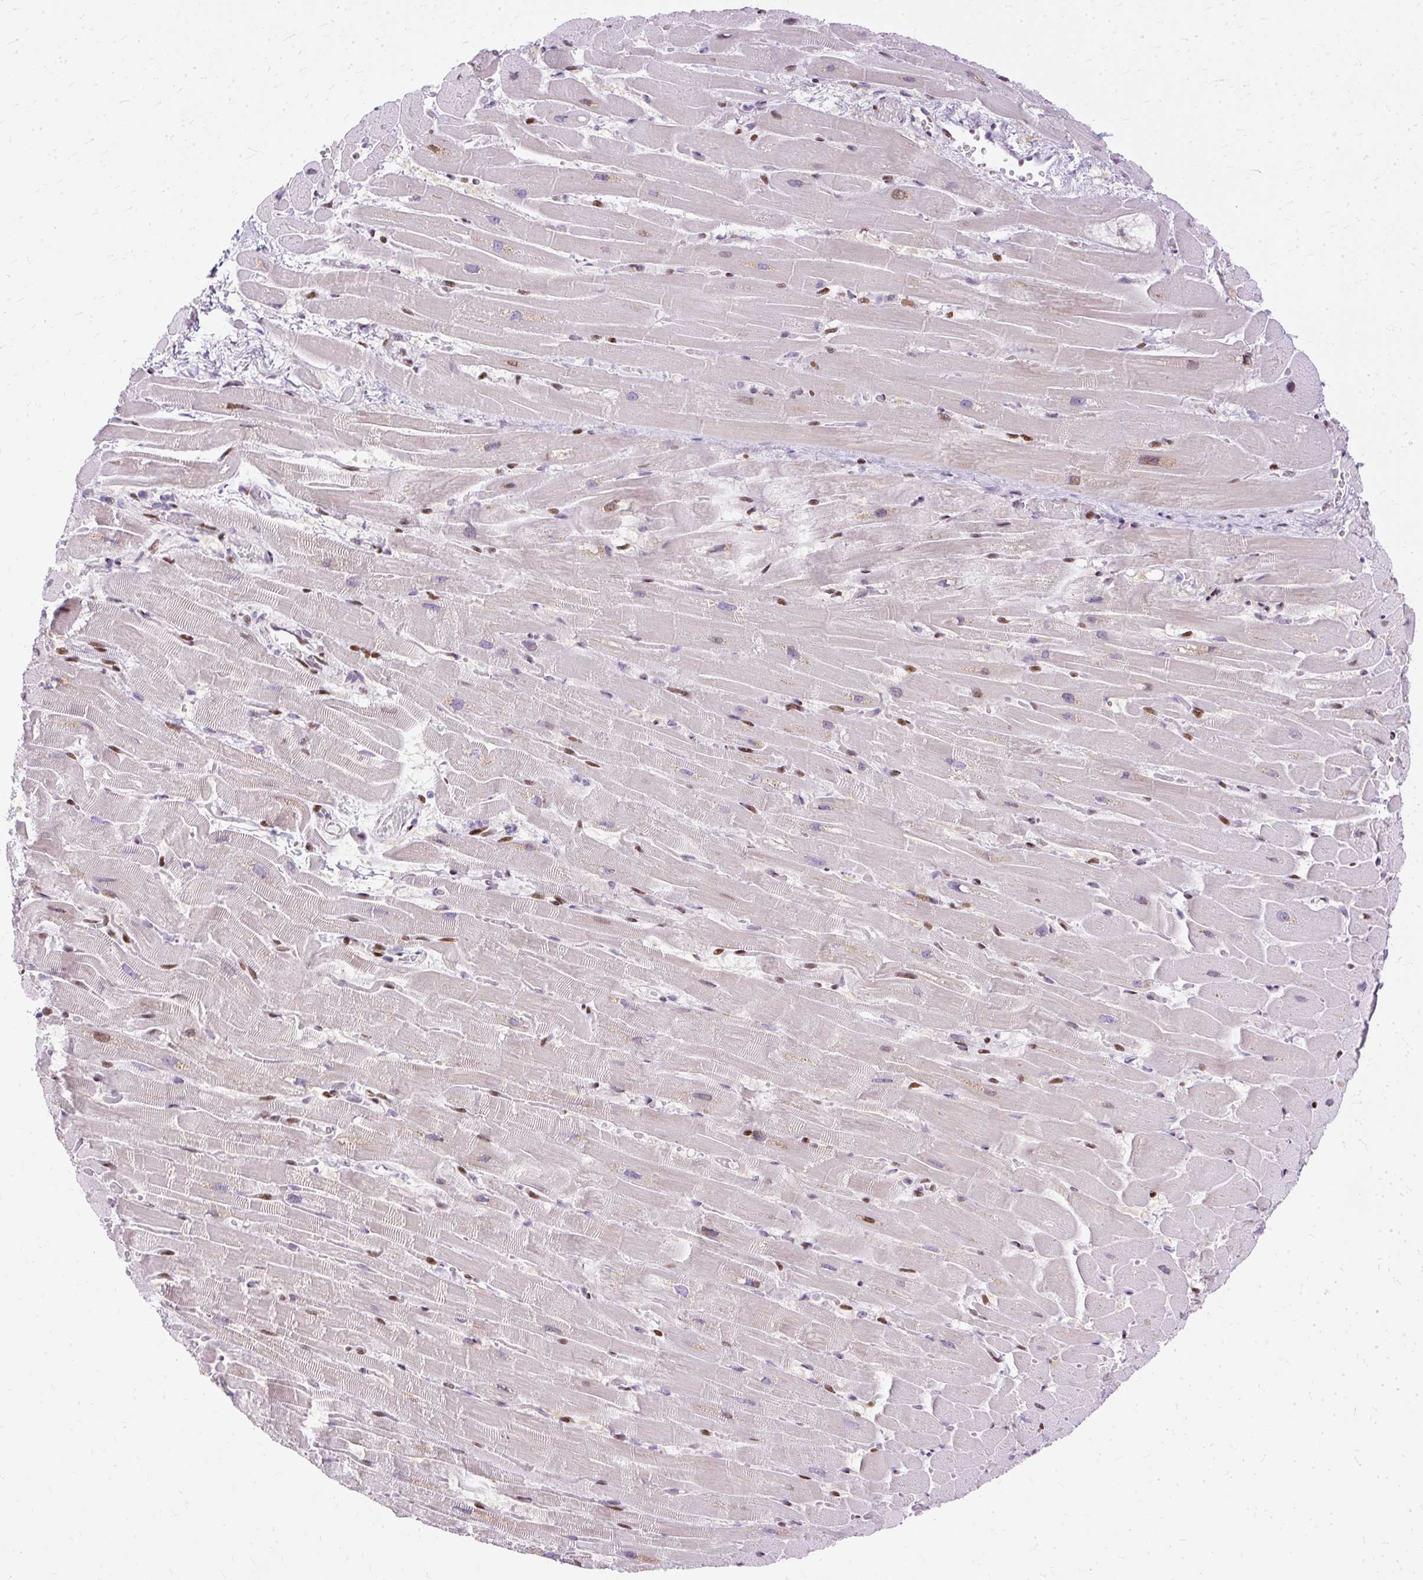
{"staining": {"intensity": "moderate", "quantity": "<25%", "location": "nuclear"}, "tissue": "heart muscle", "cell_type": "Cardiomyocytes", "image_type": "normal", "snomed": [{"axis": "morphology", "description": "Normal tissue, NOS"}, {"axis": "topography", "description": "Heart"}], "caption": "IHC (DAB (3,3'-diaminobenzidine)) staining of normal heart muscle exhibits moderate nuclear protein positivity in approximately <25% of cardiomyocytes.", "gene": "TMEM177", "patient": {"sex": "male", "age": 37}}